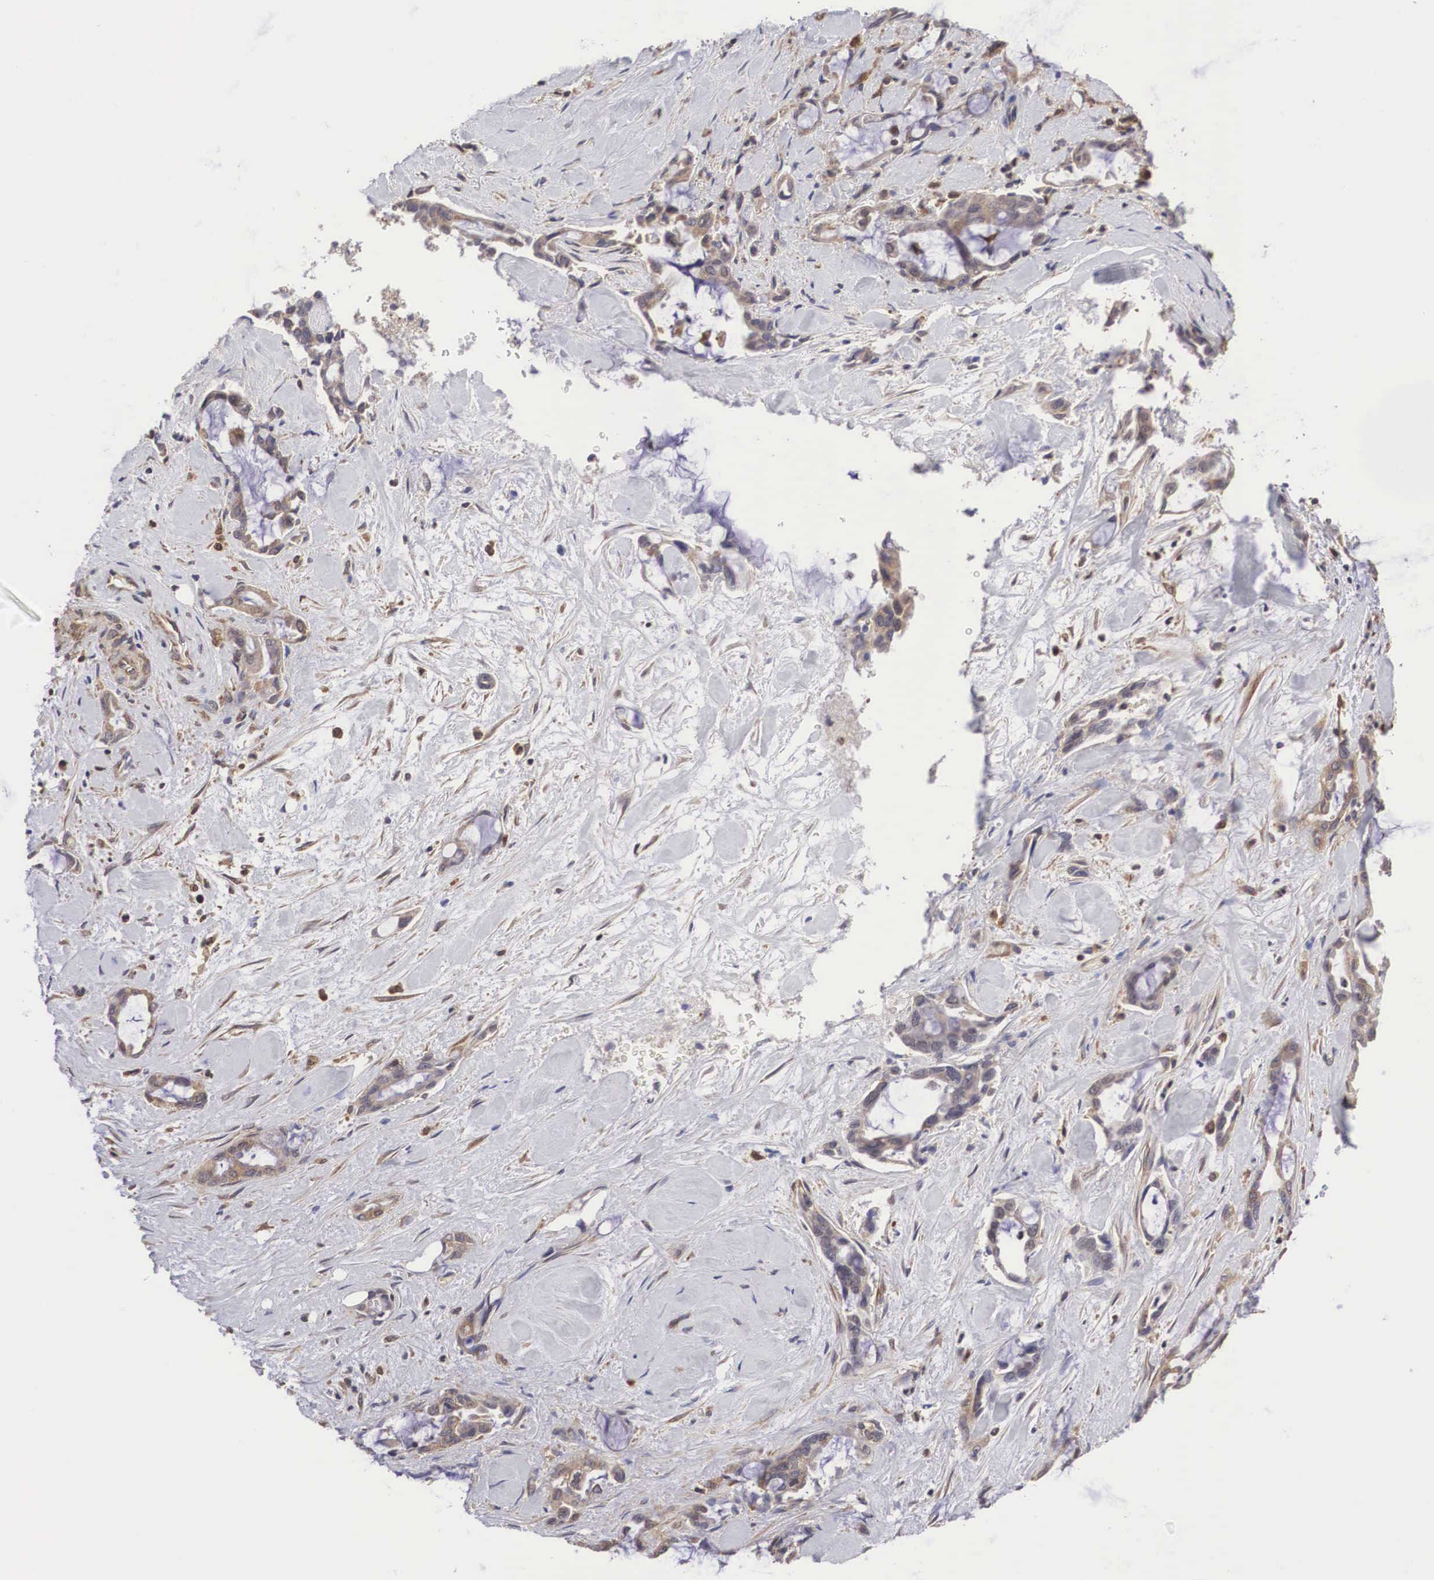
{"staining": {"intensity": "weak", "quantity": ">75%", "location": "cytoplasmic/membranous"}, "tissue": "pancreatic cancer", "cell_type": "Tumor cells", "image_type": "cancer", "snomed": [{"axis": "morphology", "description": "Adenocarcinoma, NOS"}, {"axis": "topography", "description": "Pancreas"}], "caption": "A high-resolution photomicrograph shows immunohistochemistry (IHC) staining of pancreatic cancer, which displays weak cytoplasmic/membranous staining in approximately >75% of tumor cells.", "gene": "DHRS1", "patient": {"sex": "female", "age": 70}}